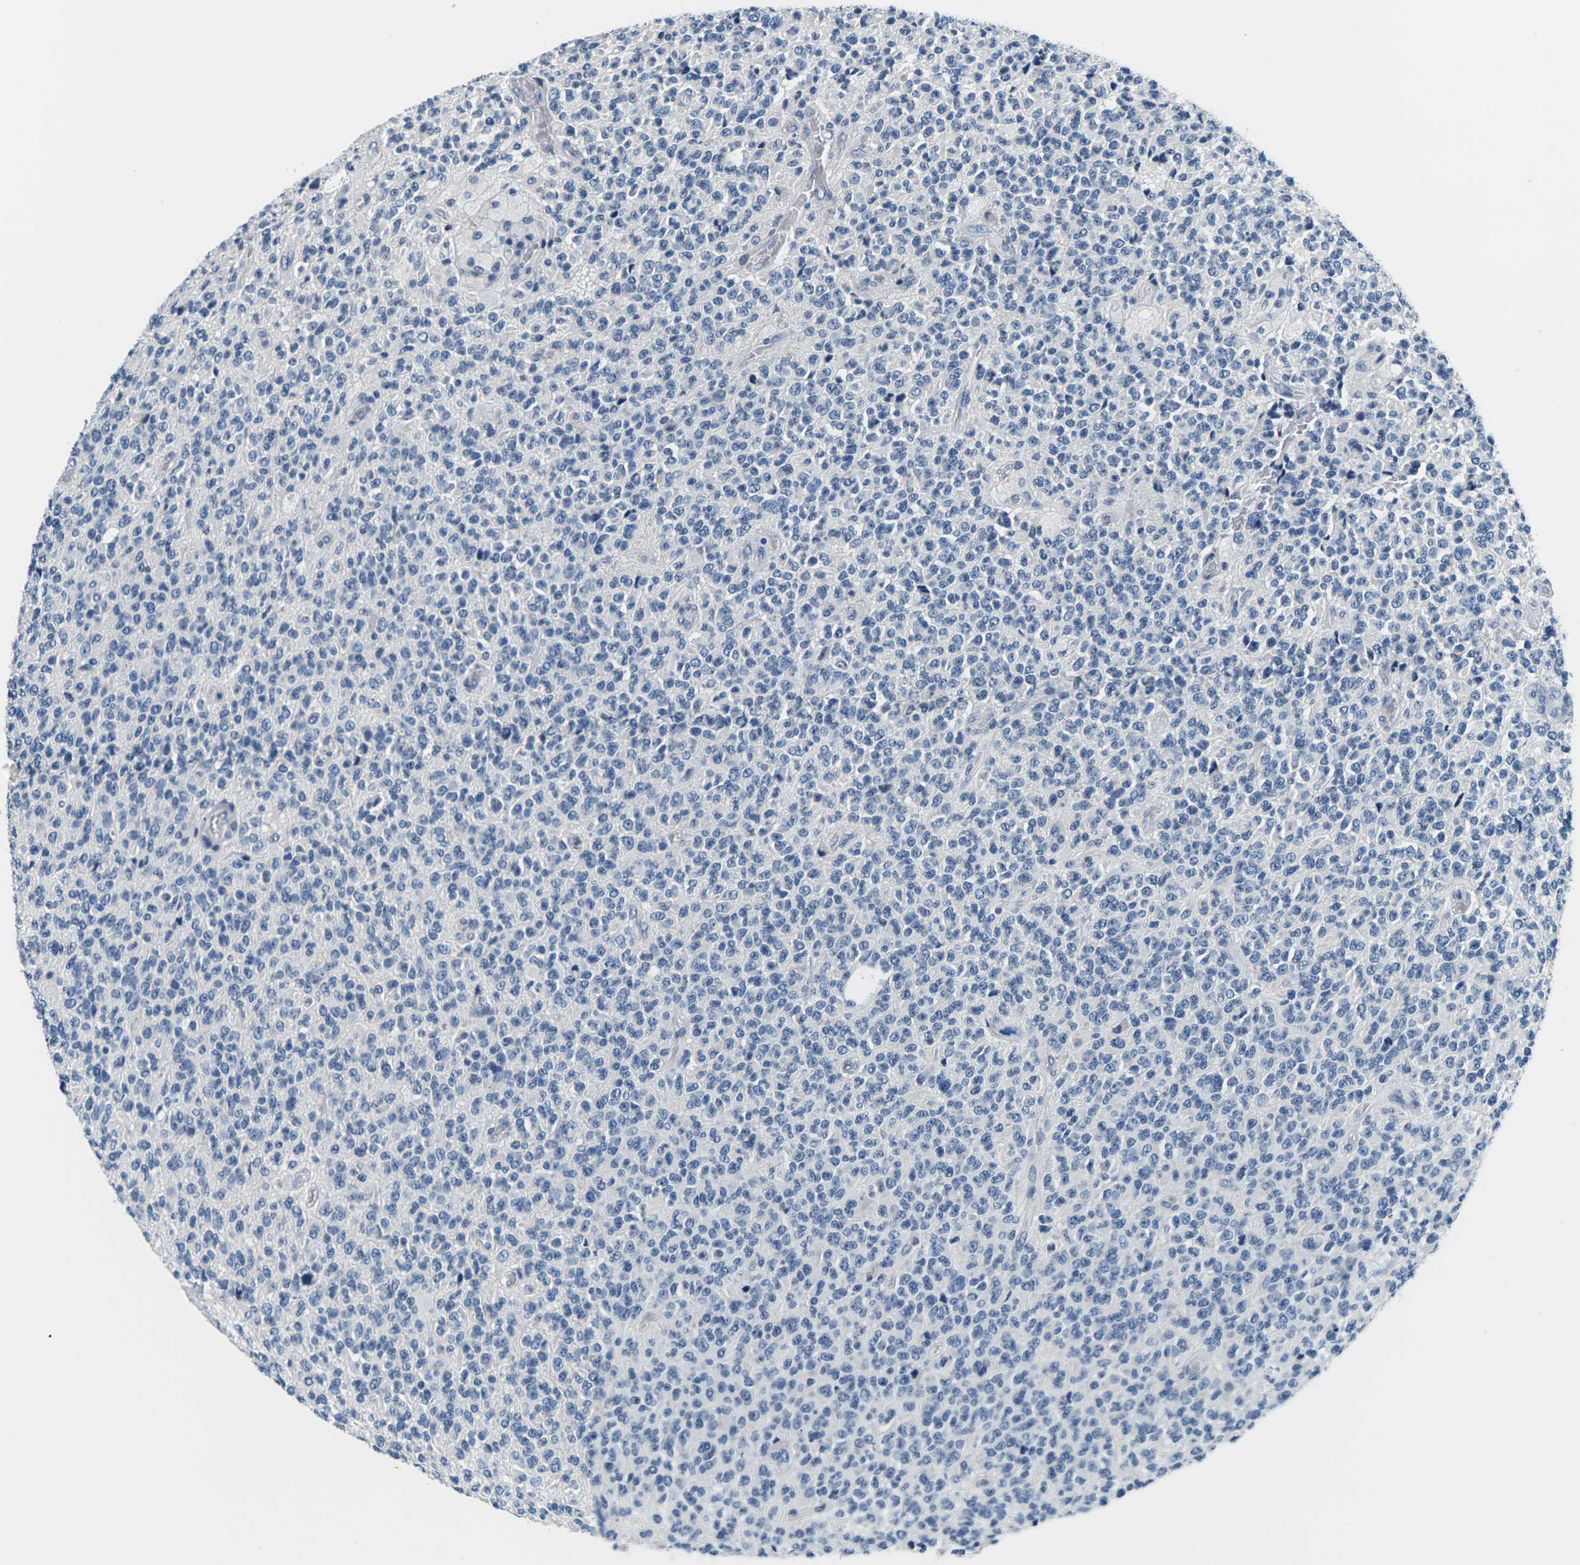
{"staining": {"intensity": "negative", "quantity": "none", "location": "none"}, "tissue": "glioma", "cell_type": "Tumor cells", "image_type": "cancer", "snomed": [{"axis": "morphology", "description": "Glioma, malignant, High grade"}, {"axis": "topography", "description": "pancreas cauda"}], "caption": "Human glioma stained for a protein using immunohistochemistry demonstrates no positivity in tumor cells.", "gene": "UMOD", "patient": {"sex": "male", "age": 60}}